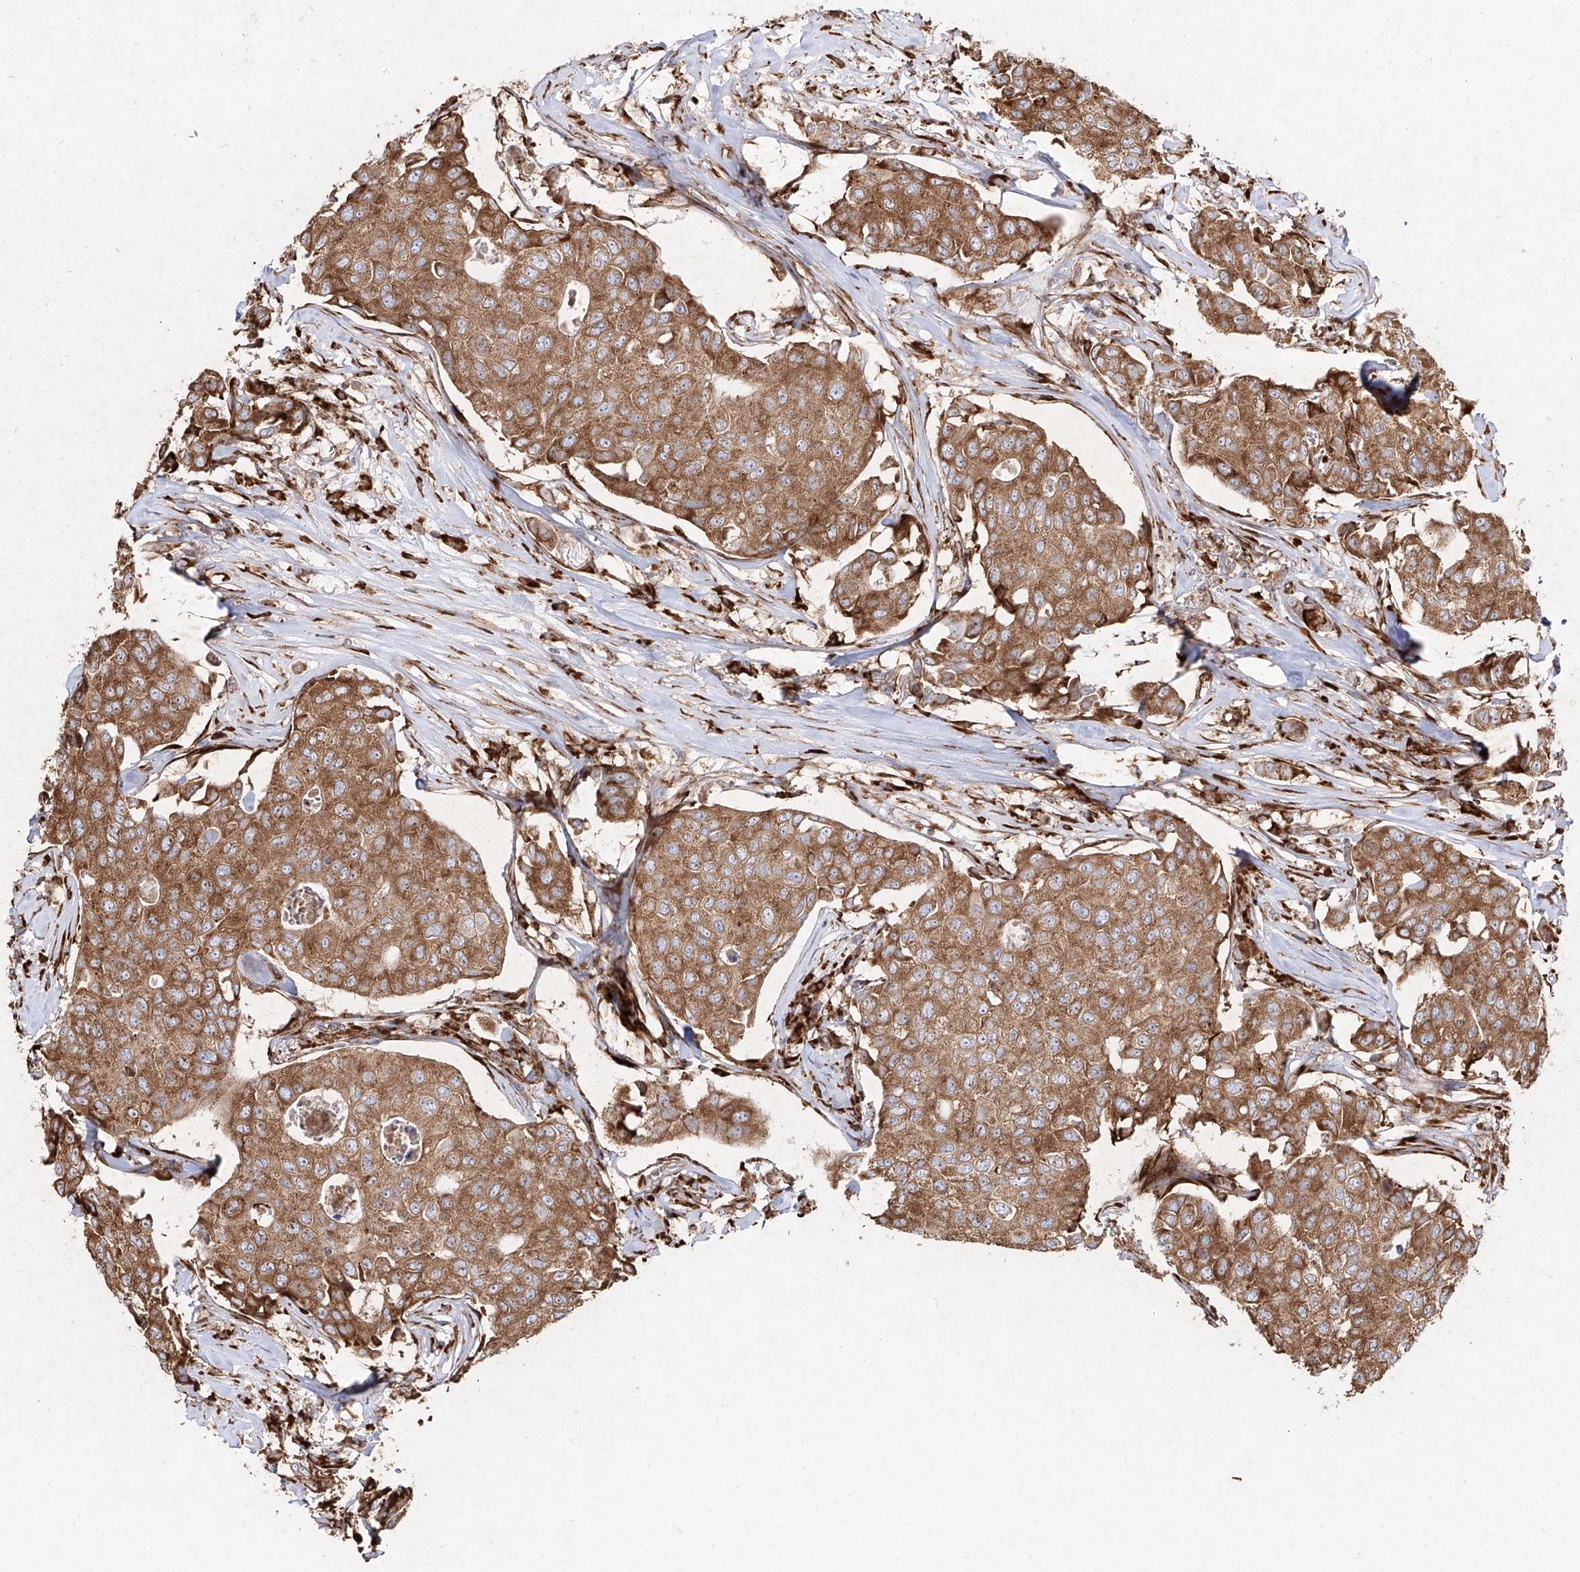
{"staining": {"intensity": "strong", "quantity": ">75%", "location": "cytoplasmic/membranous"}, "tissue": "breast cancer", "cell_type": "Tumor cells", "image_type": "cancer", "snomed": [{"axis": "morphology", "description": "Duct carcinoma"}, {"axis": "topography", "description": "Breast"}], "caption": "Tumor cells display strong cytoplasmic/membranous positivity in approximately >75% of cells in infiltrating ductal carcinoma (breast). (DAB (3,3'-diaminobenzidine) IHC, brown staining for protein, blue staining for nuclei).", "gene": "RPS25", "patient": {"sex": "female", "age": 80}}